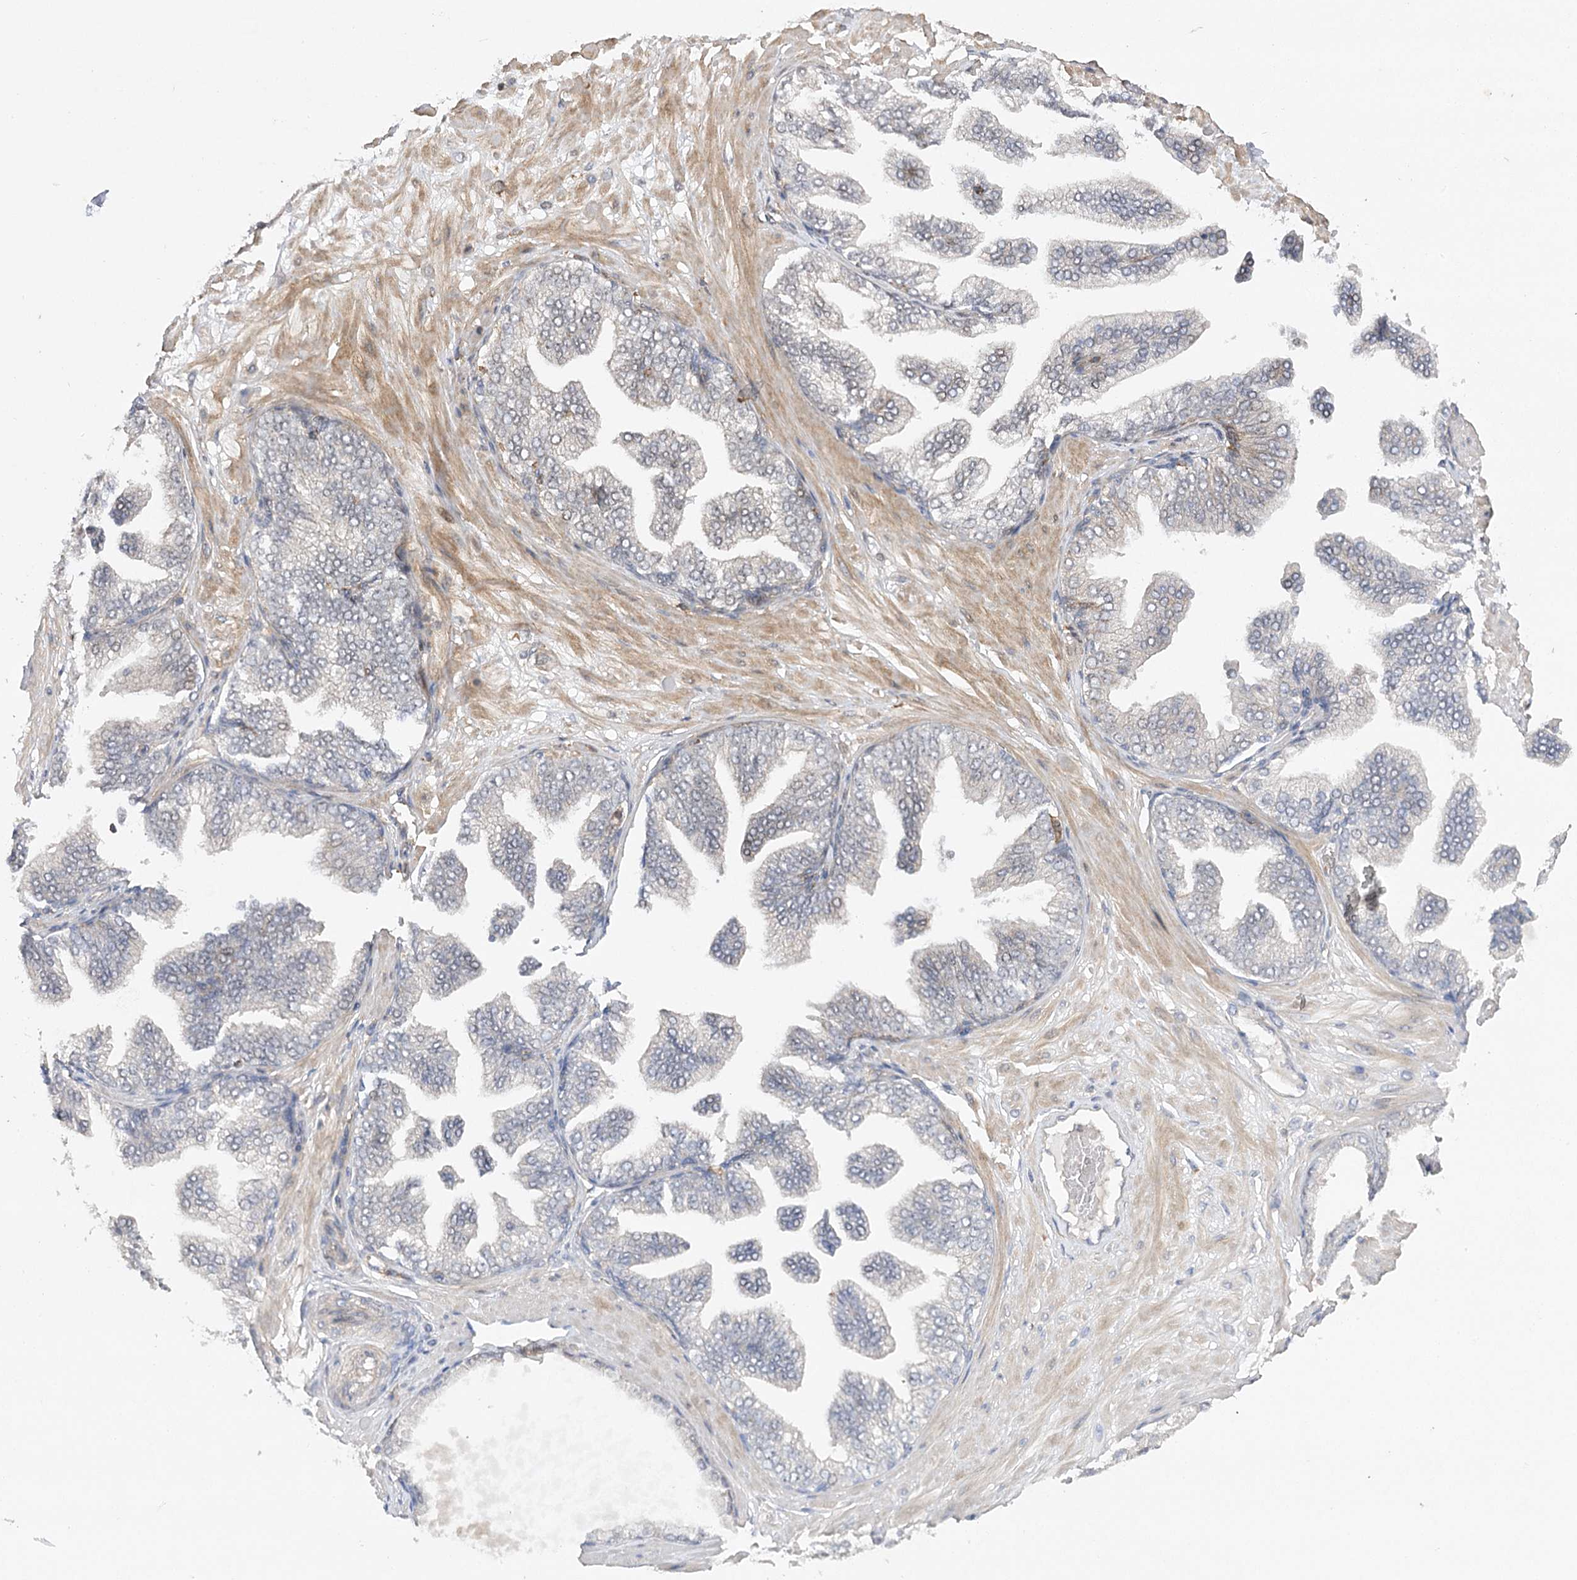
{"staining": {"intensity": "weak", "quantity": "25%-75%", "location": "cytoplasmic/membranous"}, "tissue": "adipose tissue", "cell_type": "Adipocytes", "image_type": "normal", "snomed": [{"axis": "morphology", "description": "Normal tissue, NOS"}, {"axis": "morphology", "description": "Adenocarcinoma, Low grade"}, {"axis": "topography", "description": "Prostate"}, {"axis": "topography", "description": "Peripheral nerve tissue"}], "caption": "IHC staining of normal adipose tissue, which reveals low levels of weak cytoplasmic/membranous positivity in approximately 25%-75% of adipocytes indicating weak cytoplasmic/membranous protein expression. The staining was performed using DAB (3,3'-diaminobenzidine) (brown) for protein detection and nuclei were counterstained in hematoxylin (blue).", "gene": "OBSL1", "patient": {"sex": "male", "age": 63}}